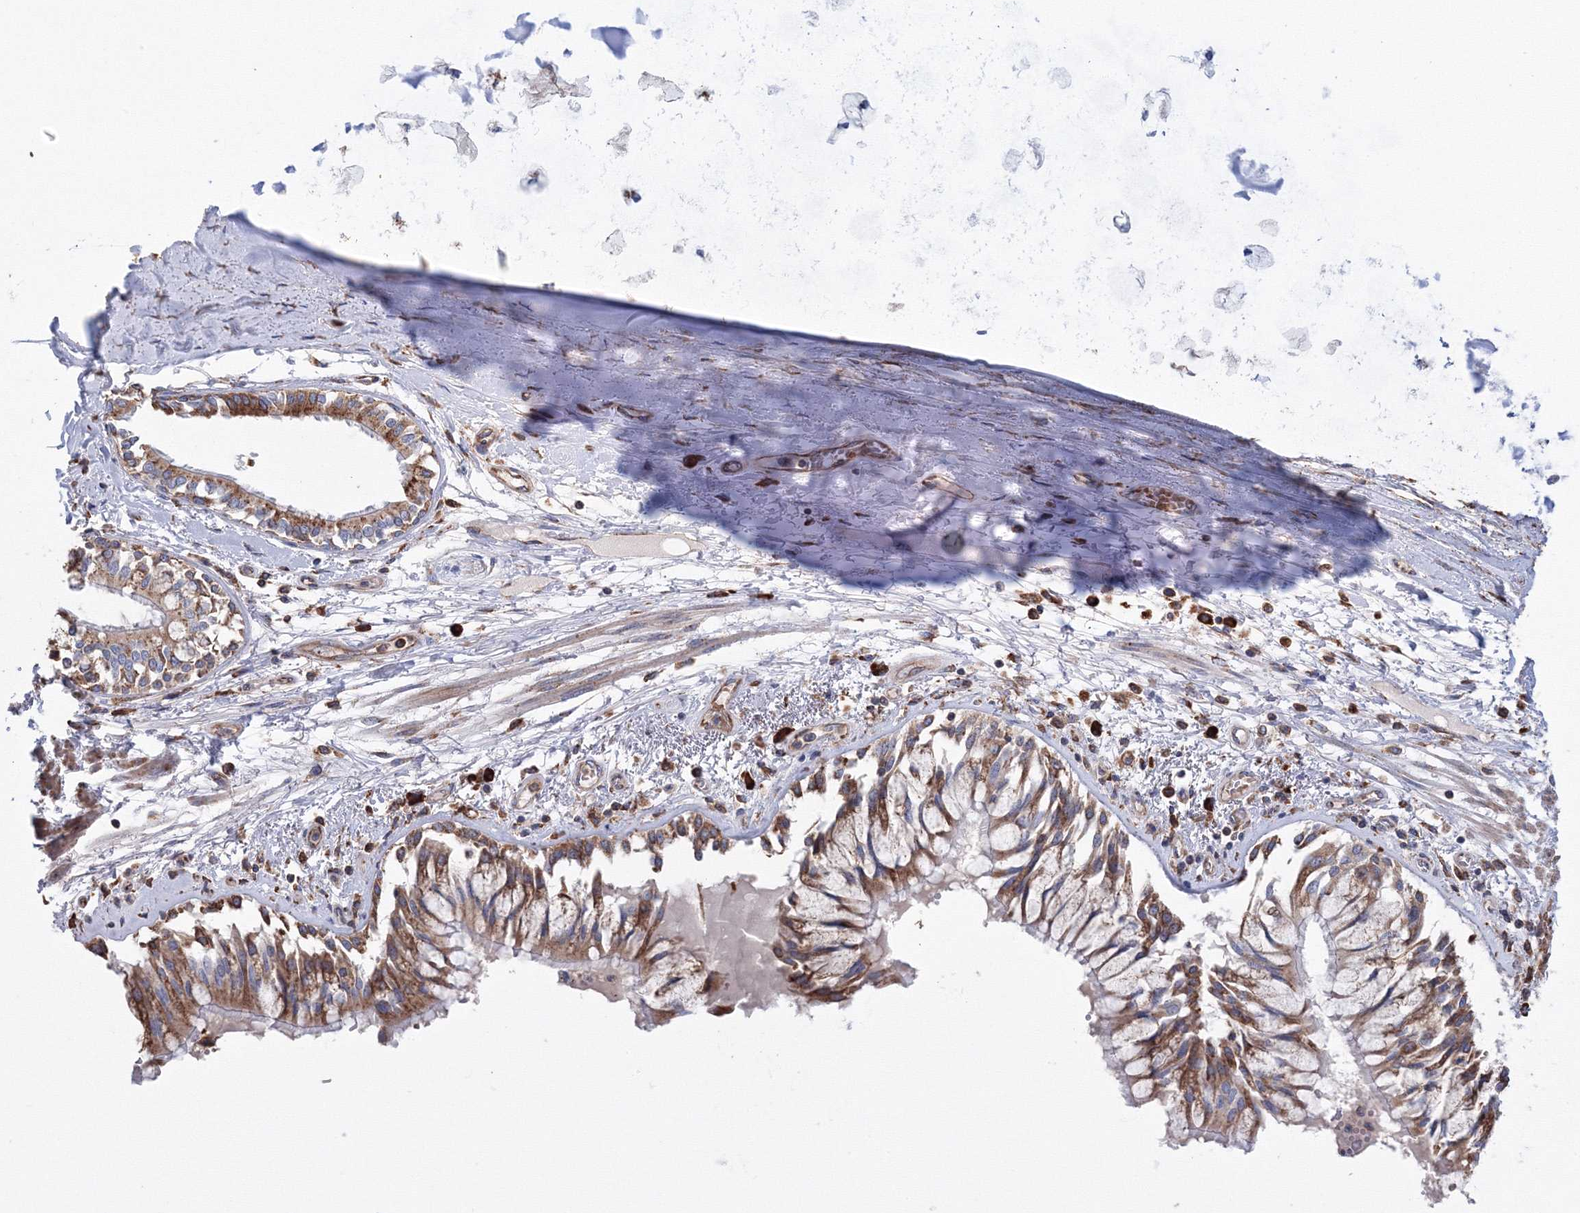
{"staining": {"intensity": "negative", "quantity": "none", "location": "none"}, "tissue": "adipose tissue", "cell_type": "Adipocytes", "image_type": "normal", "snomed": [{"axis": "morphology", "description": "Normal tissue, NOS"}, {"axis": "topography", "description": "Cartilage tissue"}, {"axis": "topography", "description": "Bronchus"}, {"axis": "topography", "description": "Lung"}, {"axis": "topography", "description": "Peripheral nerve tissue"}], "caption": "A histopathology image of adipose tissue stained for a protein demonstrates no brown staining in adipocytes.", "gene": "VPS8", "patient": {"sex": "female", "age": 49}}